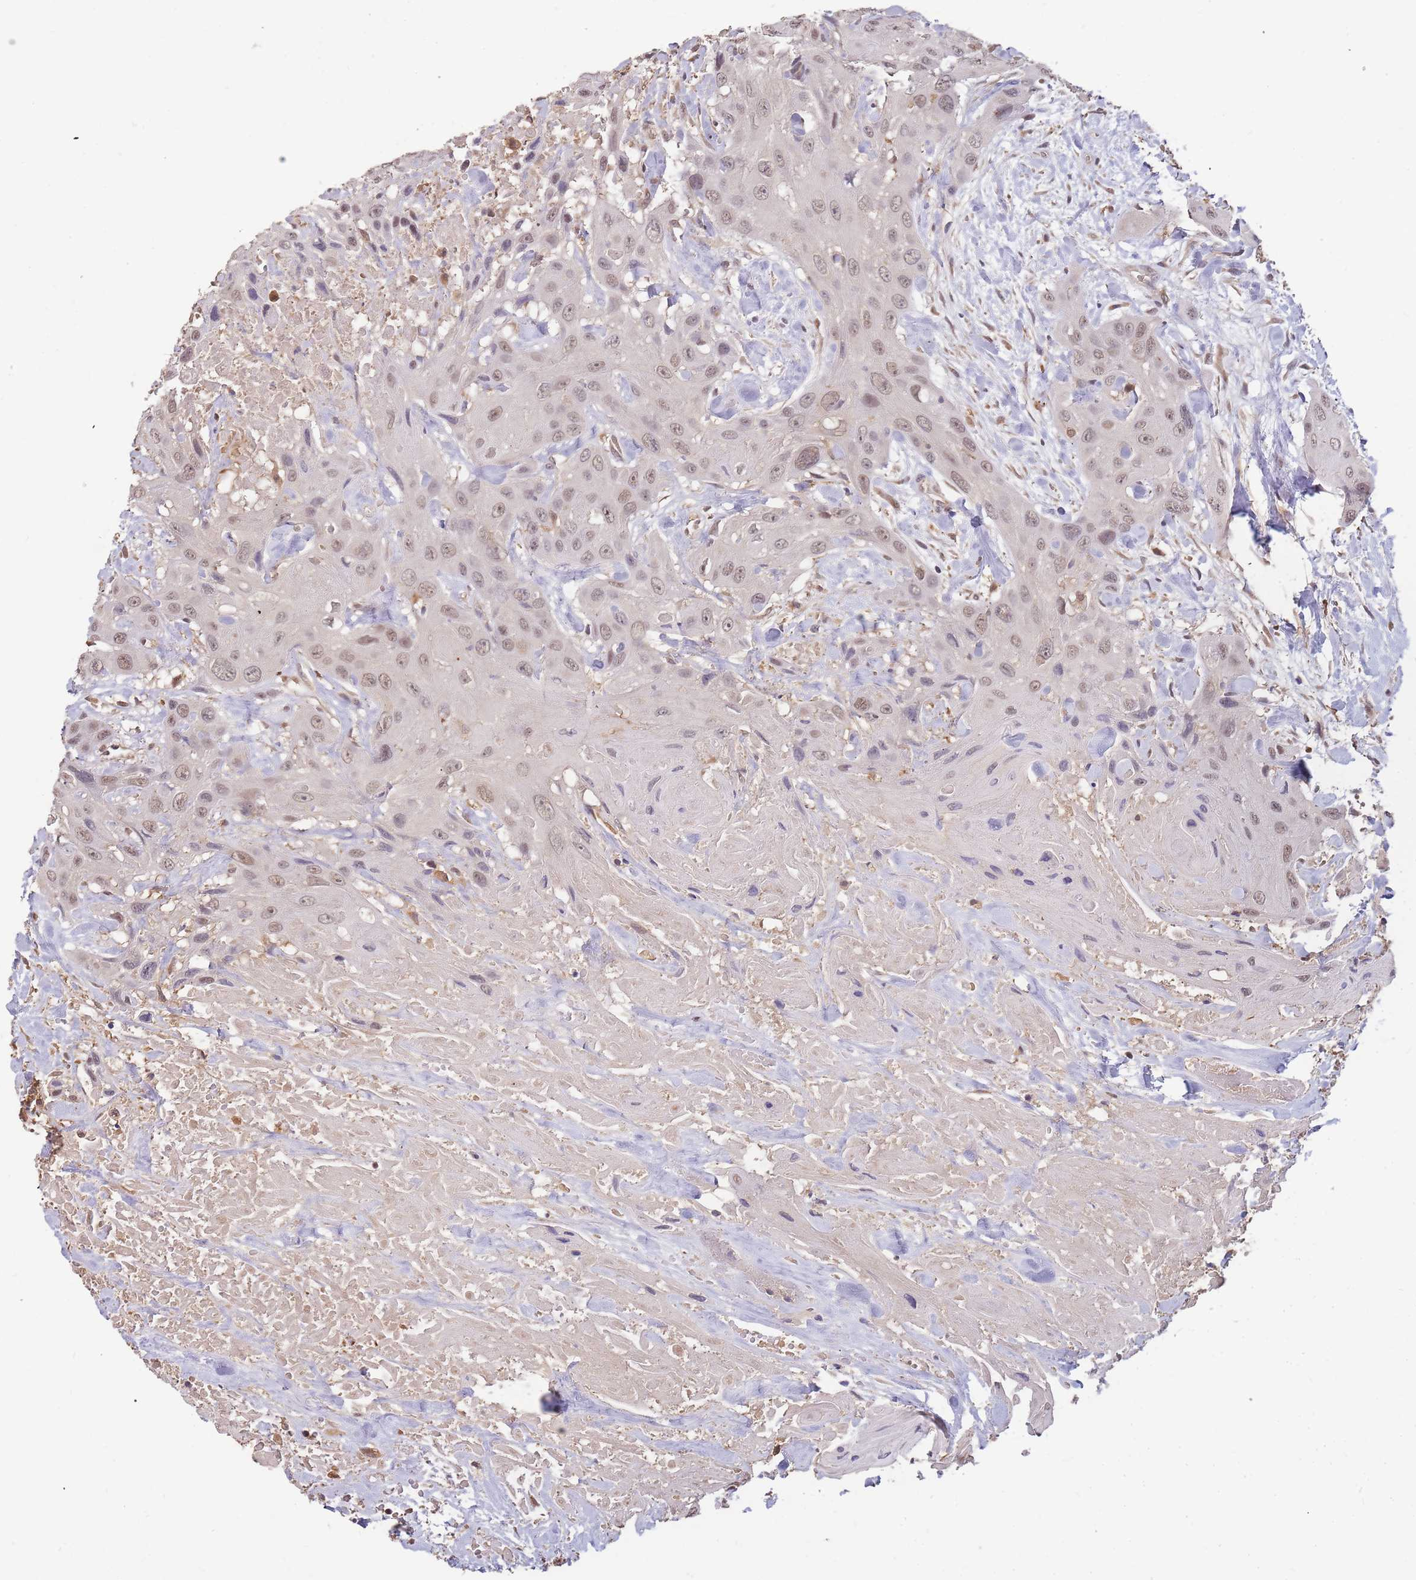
{"staining": {"intensity": "weak", "quantity": ">75%", "location": "nuclear"}, "tissue": "head and neck cancer", "cell_type": "Tumor cells", "image_type": "cancer", "snomed": [{"axis": "morphology", "description": "Squamous cell carcinoma, NOS"}, {"axis": "topography", "description": "Head-Neck"}], "caption": "Head and neck cancer (squamous cell carcinoma) stained with IHC reveals weak nuclear positivity in approximately >75% of tumor cells.", "gene": "CDKN2AIPNL", "patient": {"sex": "male", "age": 81}}